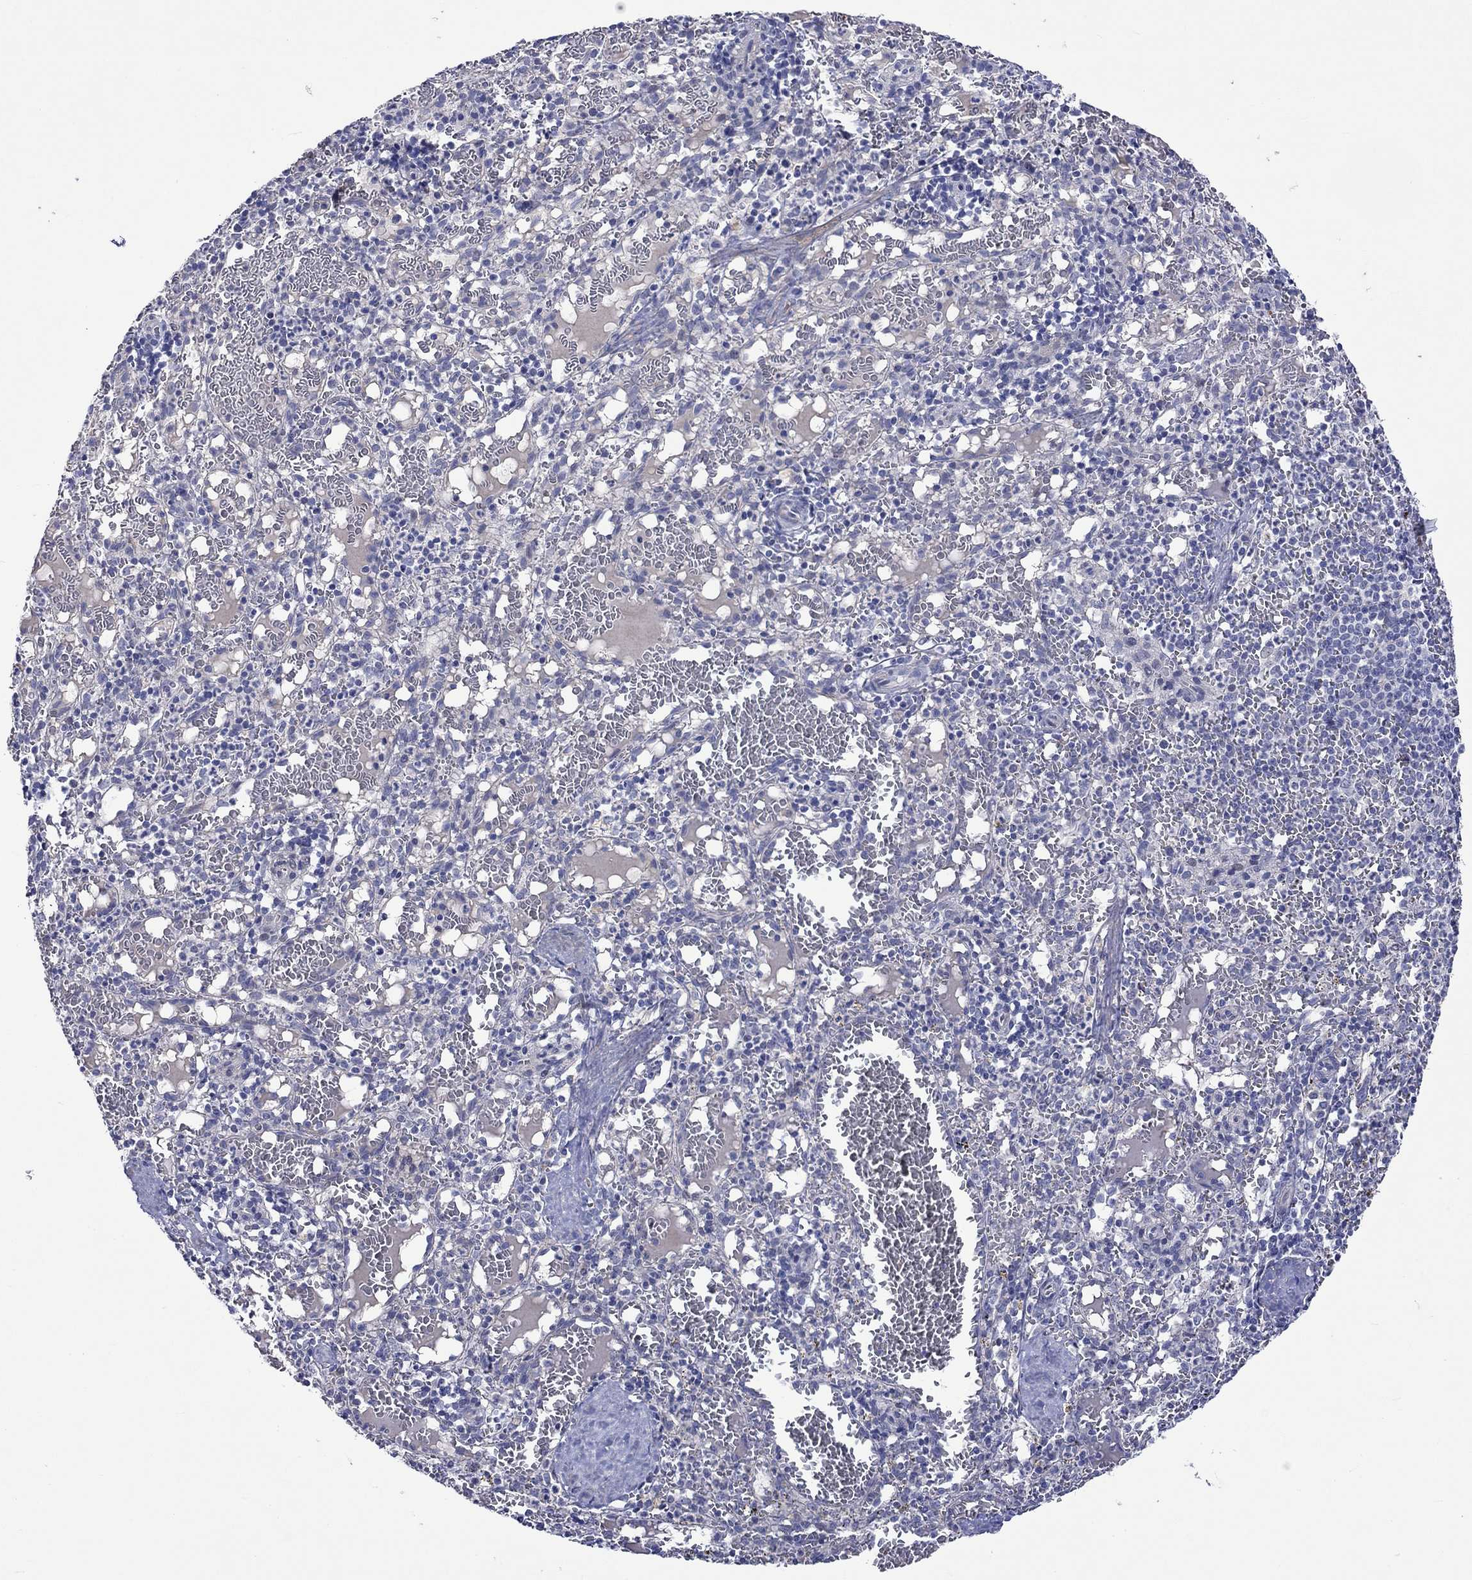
{"staining": {"intensity": "negative", "quantity": "none", "location": "none"}, "tissue": "spleen", "cell_type": "Cells in red pulp", "image_type": "normal", "snomed": [{"axis": "morphology", "description": "Normal tissue, NOS"}, {"axis": "topography", "description": "Spleen"}], "caption": "Immunohistochemical staining of normal spleen shows no significant positivity in cells in red pulp.", "gene": "CRYAB", "patient": {"sex": "male", "age": 11}}